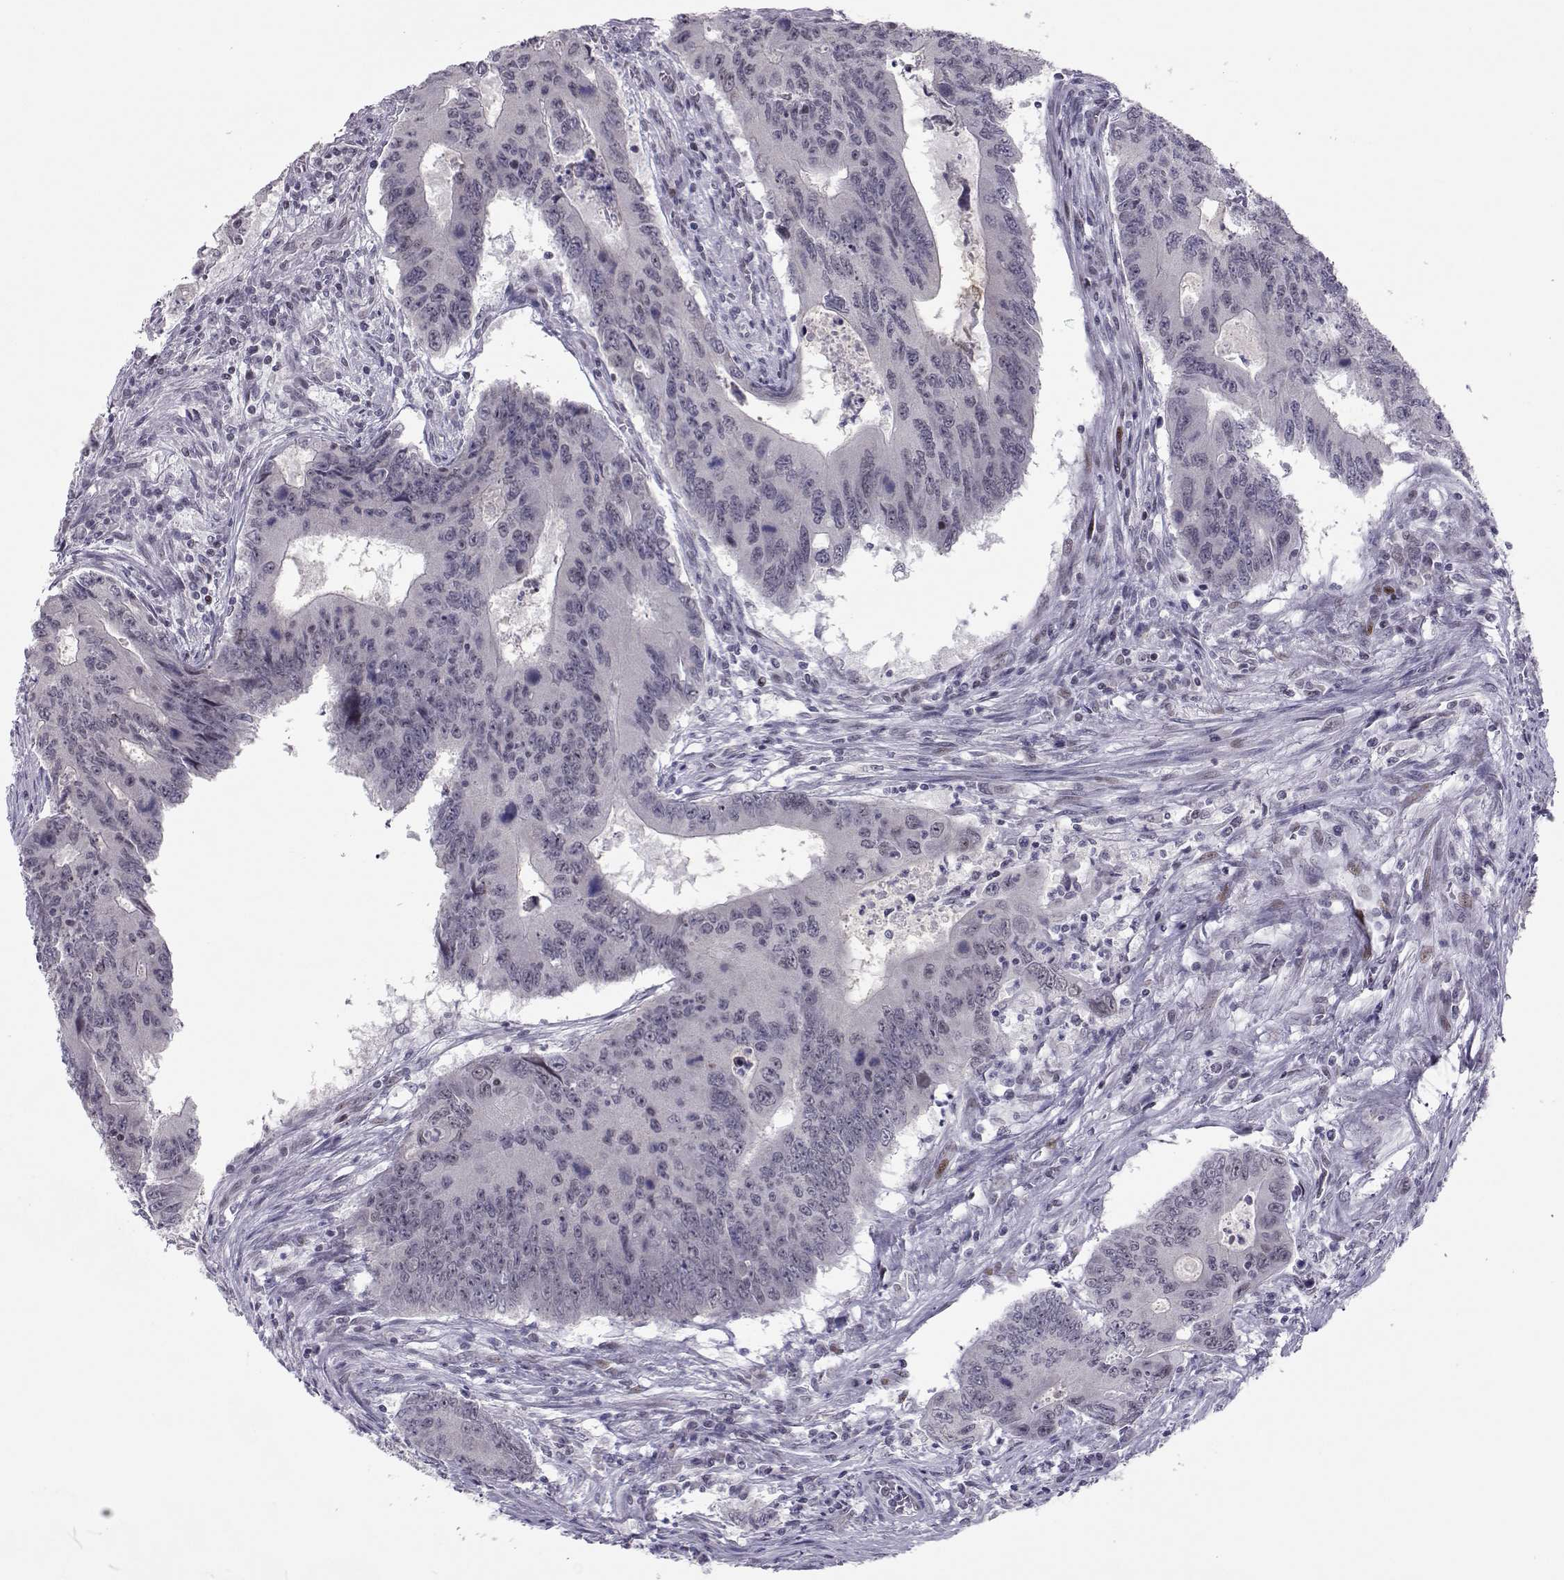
{"staining": {"intensity": "negative", "quantity": "none", "location": "none"}, "tissue": "colorectal cancer", "cell_type": "Tumor cells", "image_type": "cancer", "snomed": [{"axis": "morphology", "description": "Adenocarcinoma, NOS"}, {"axis": "topography", "description": "Colon"}], "caption": "There is no significant staining in tumor cells of colorectal adenocarcinoma. (Stains: DAB (3,3'-diaminobenzidine) IHC with hematoxylin counter stain, Microscopy: brightfield microscopy at high magnification).", "gene": "SIX6", "patient": {"sex": "male", "age": 53}}